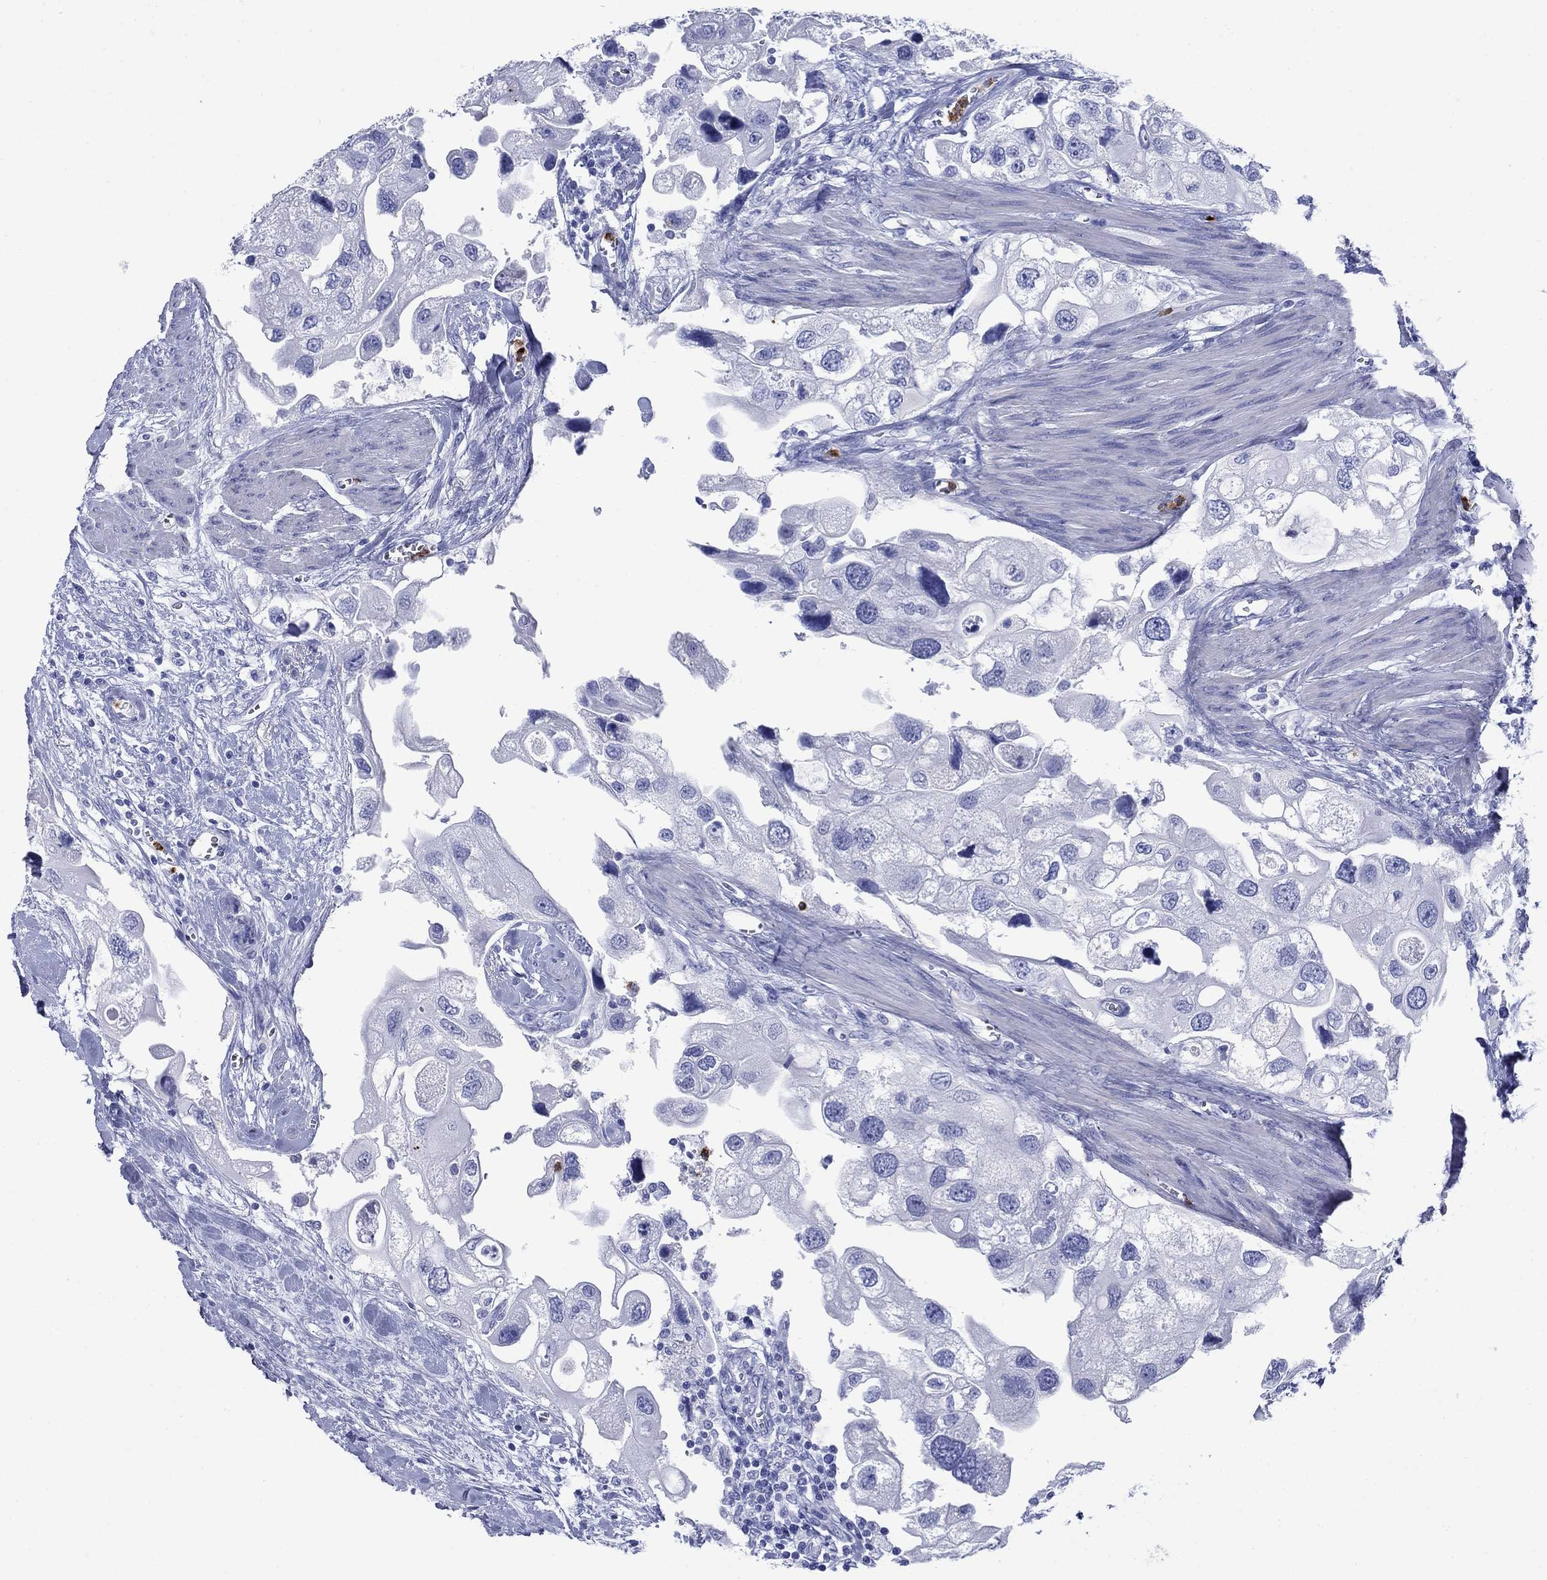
{"staining": {"intensity": "negative", "quantity": "none", "location": "none"}, "tissue": "urothelial cancer", "cell_type": "Tumor cells", "image_type": "cancer", "snomed": [{"axis": "morphology", "description": "Urothelial carcinoma, High grade"}, {"axis": "topography", "description": "Urinary bladder"}], "caption": "Urothelial cancer was stained to show a protein in brown. There is no significant staining in tumor cells.", "gene": "AZU1", "patient": {"sex": "male", "age": 59}}